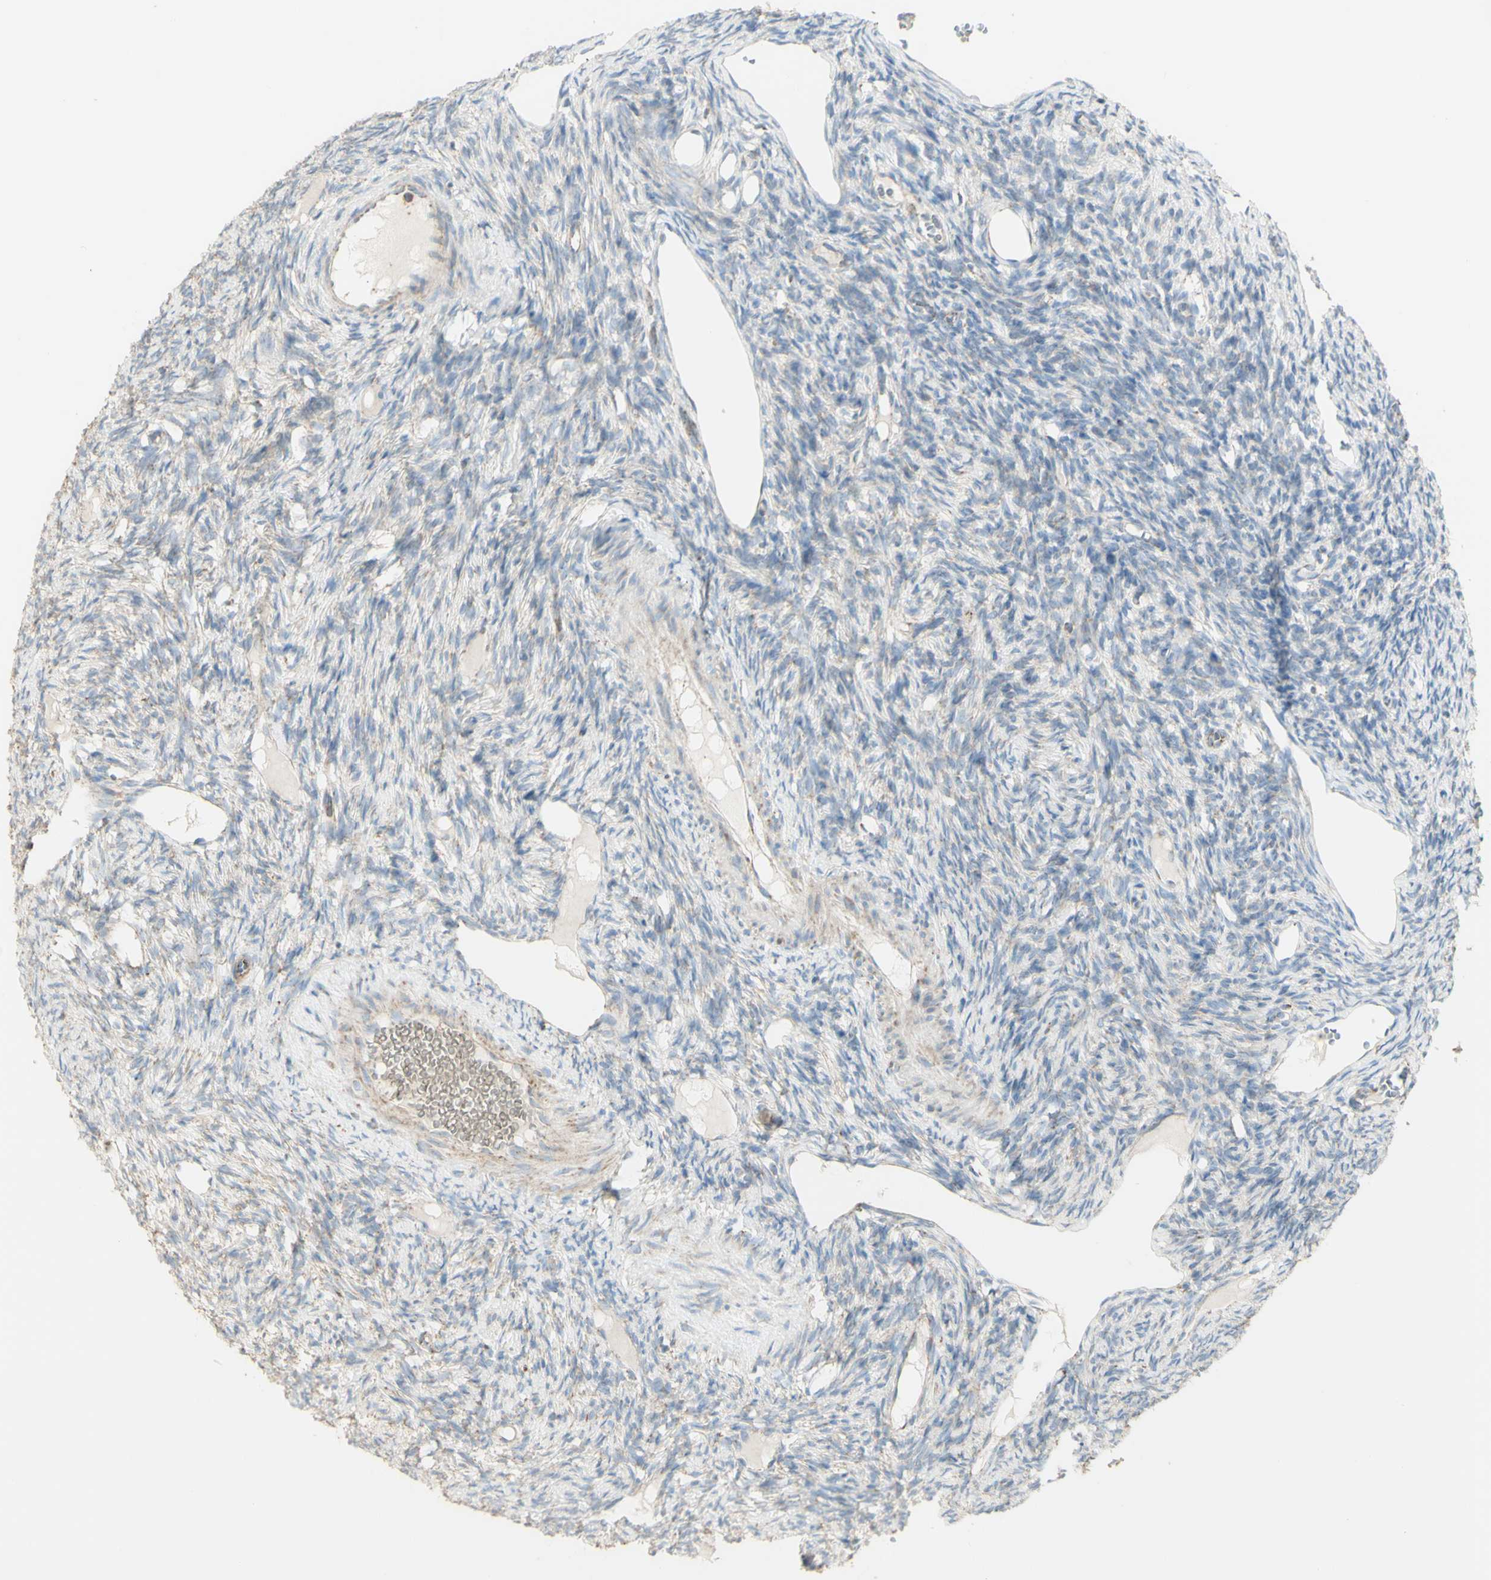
{"staining": {"intensity": "negative", "quantity": "none", "location": "none"}, "tissue": "ovary", "cell_type": "Ovarian stroma cells", "image_type": "normal", "snomed": [{"axis": "morphology", "description": "Normal tissue, NOS"}, {"axis": "topography", "description": "Ovary"}], "caption": "This is an IHC photomicrograph of benign ovary. There is no staining in ovarian stroma cells.", "gene": "LETM1", "patient": {"sex": "female", "age": 33}}